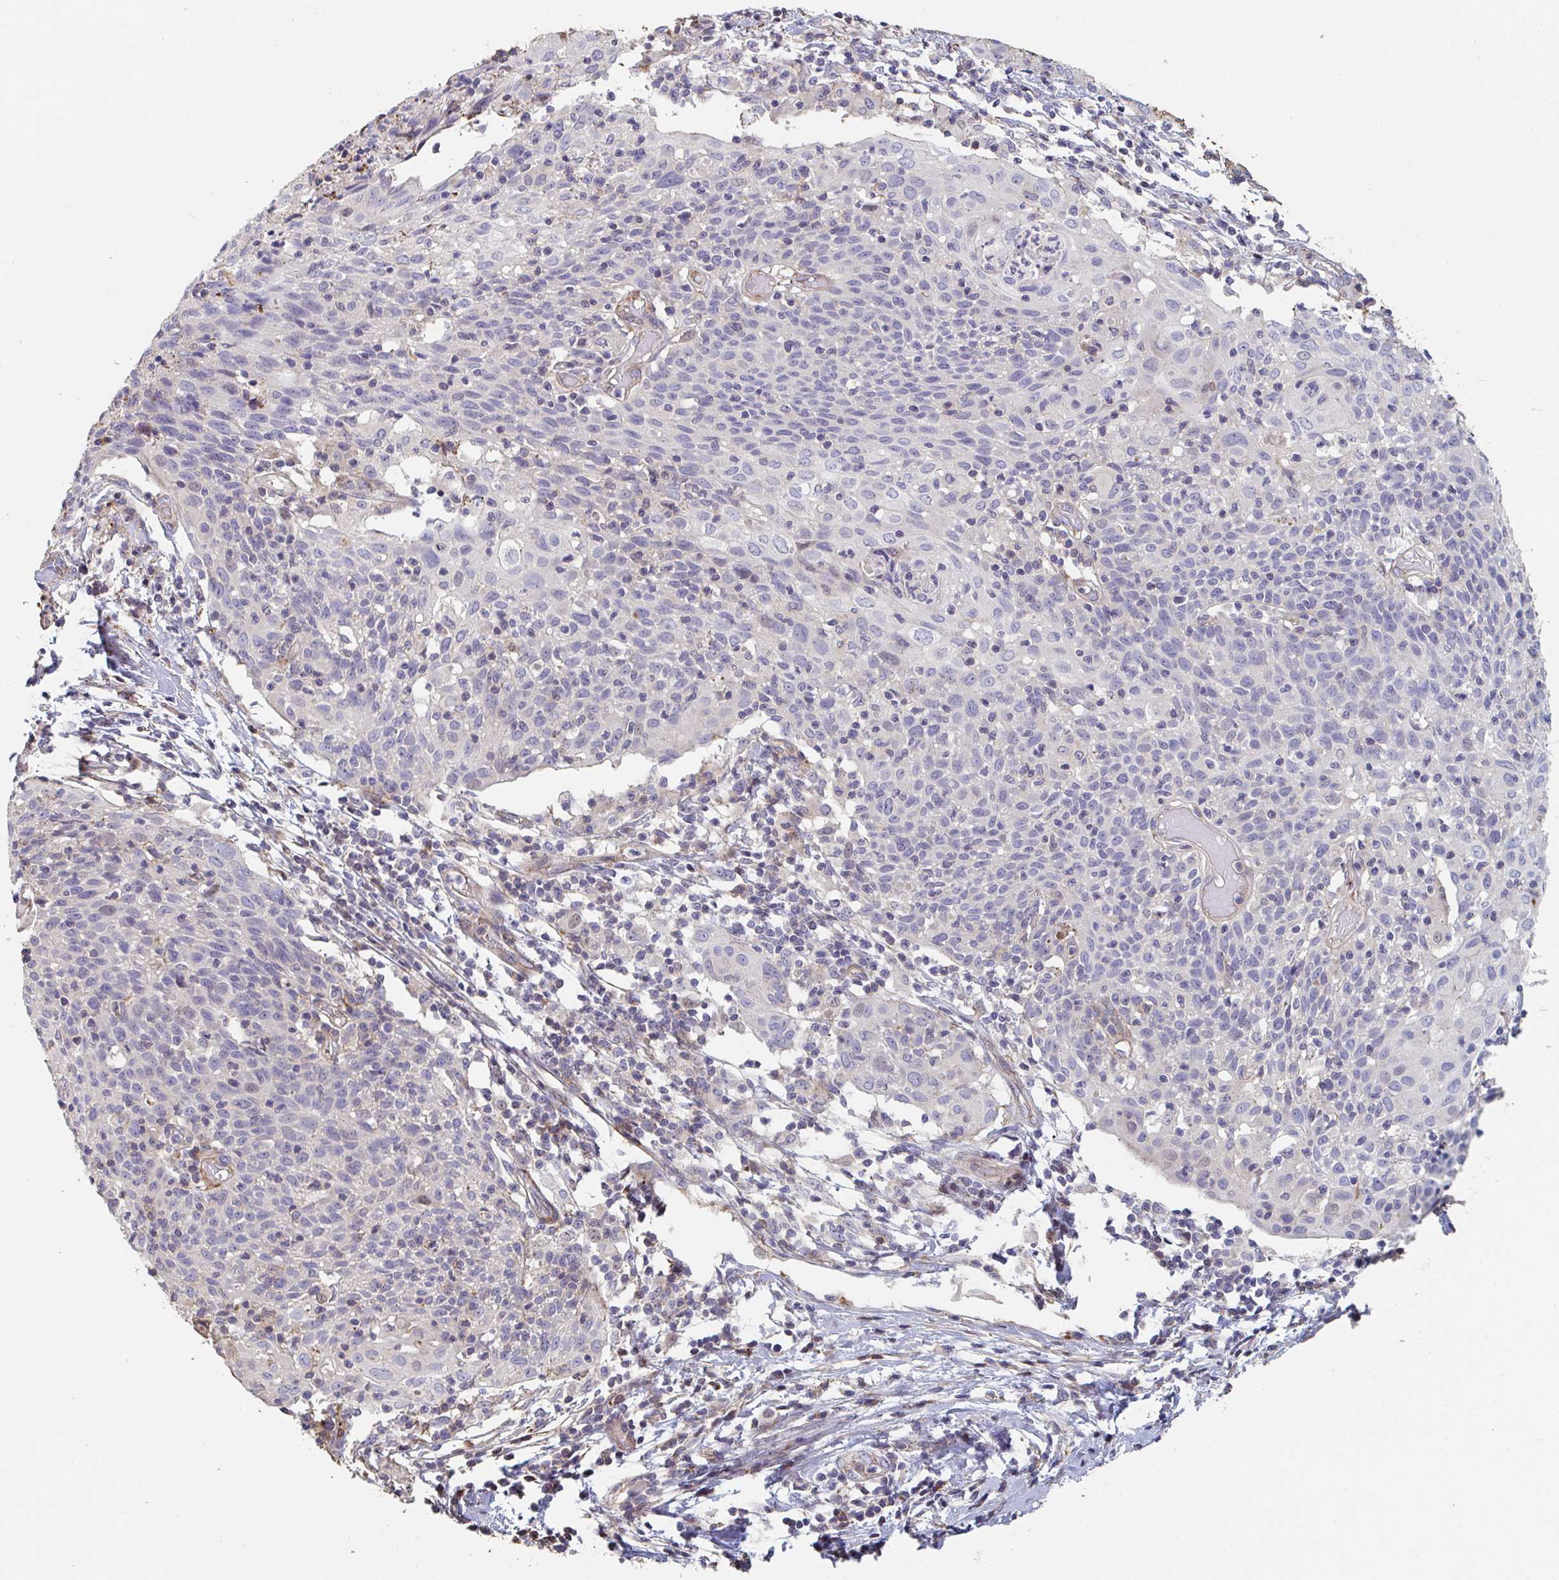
{"staining": {"intensity": "negative", "quantity": "none", "location": "none"}, "tissue": "cervical cancer", "cell_type": "Tumor cells", "image_type": "cancer", "snomed": [{"axis": "morphology", "description": "Squamous cell carcinoma, NOS"}, {"axis": "topography", "description": "Cervix"}], "caption": "Squamous cell carcinoma (cervical) was stained to show a protein in brown. There is no significant positivity in tumor cells. (DAB immunohistochemistry (IHC) with hematoxylin counter stain).", "gene": "FZD2", "patient": {"sex": "female", "age": 52}}